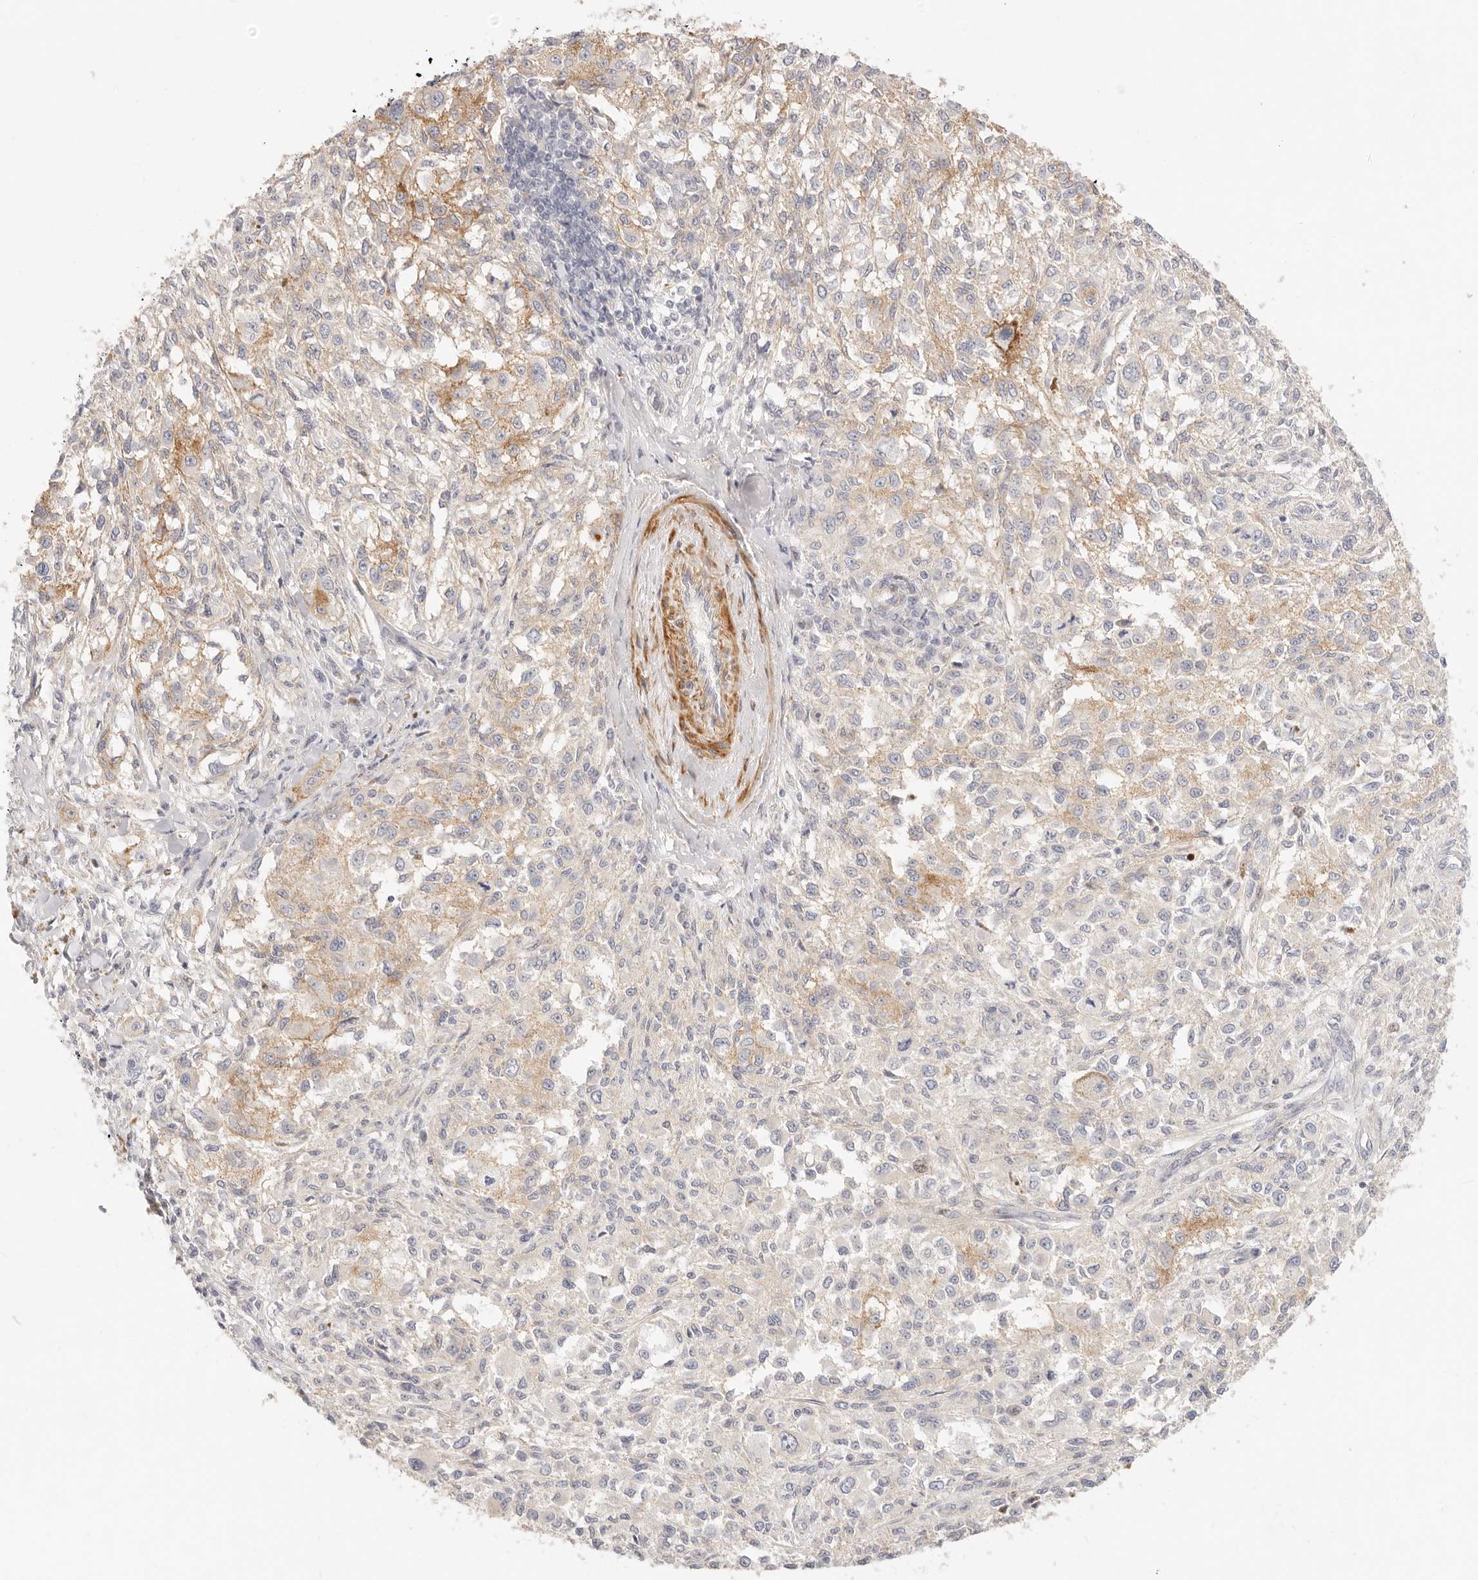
{"staining": {"intensity": "weak", "quantity": "25%-75%", "location": "cytoplasmic/membranous"}, "tissue": "melanoma", "cell_type": "Tumor cells", "image_type": "cancer", "snomed": [{"axis": "morphology", "description": "Necrosis, NOS"}, {"axis": "morphology", "description": "Malignant melanoma, NOS"}, {"axis": "topography", "description": "Skin"}], "caption": "Immunohistochemical staining of human melanoma displays low levels of weak cytoplasmic/membranous protein staining in about 25%-75% of tumor cells.", "gene": "UBXN10", "patient": {"sex": "female", "age": 87}}